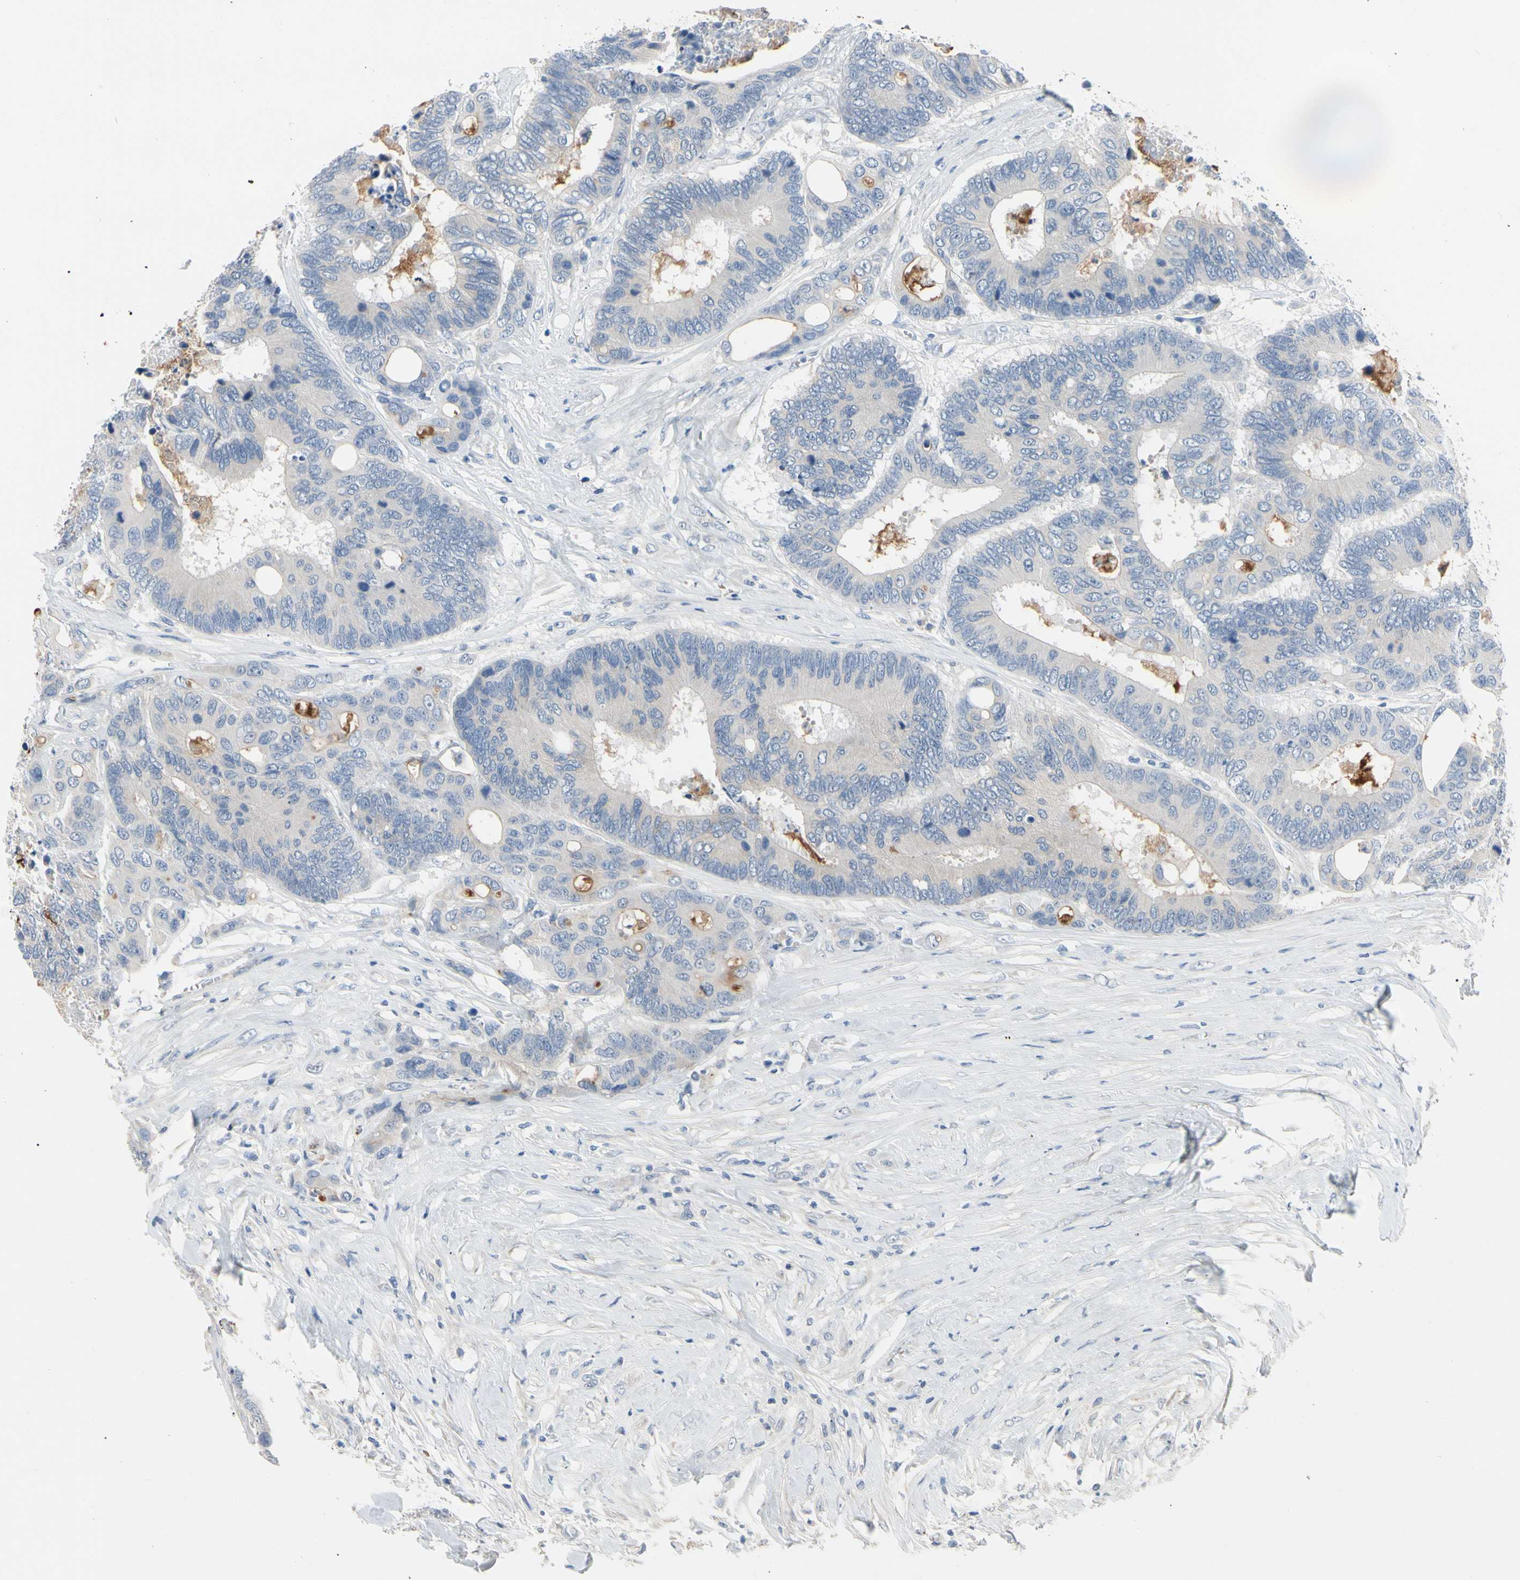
{"staining": {"intensity": "negative", "quantity": "none", "location": "none"}, "tissue": "colorectal cancer", "cell_type": "Tumor cells", "image_type": "cancer", "snomed": [{"axis": "morphology", "description": "Adenocarcinoma, NOS"}, {"axis": "topography", "description": "Rectum"}], "caption": "A histopathology image of colorectal cancer stained for a protein exhibits no brown staining in tumor cells.", "gene": "MARK1", "patient": {"sex": "male", "age": 55}}